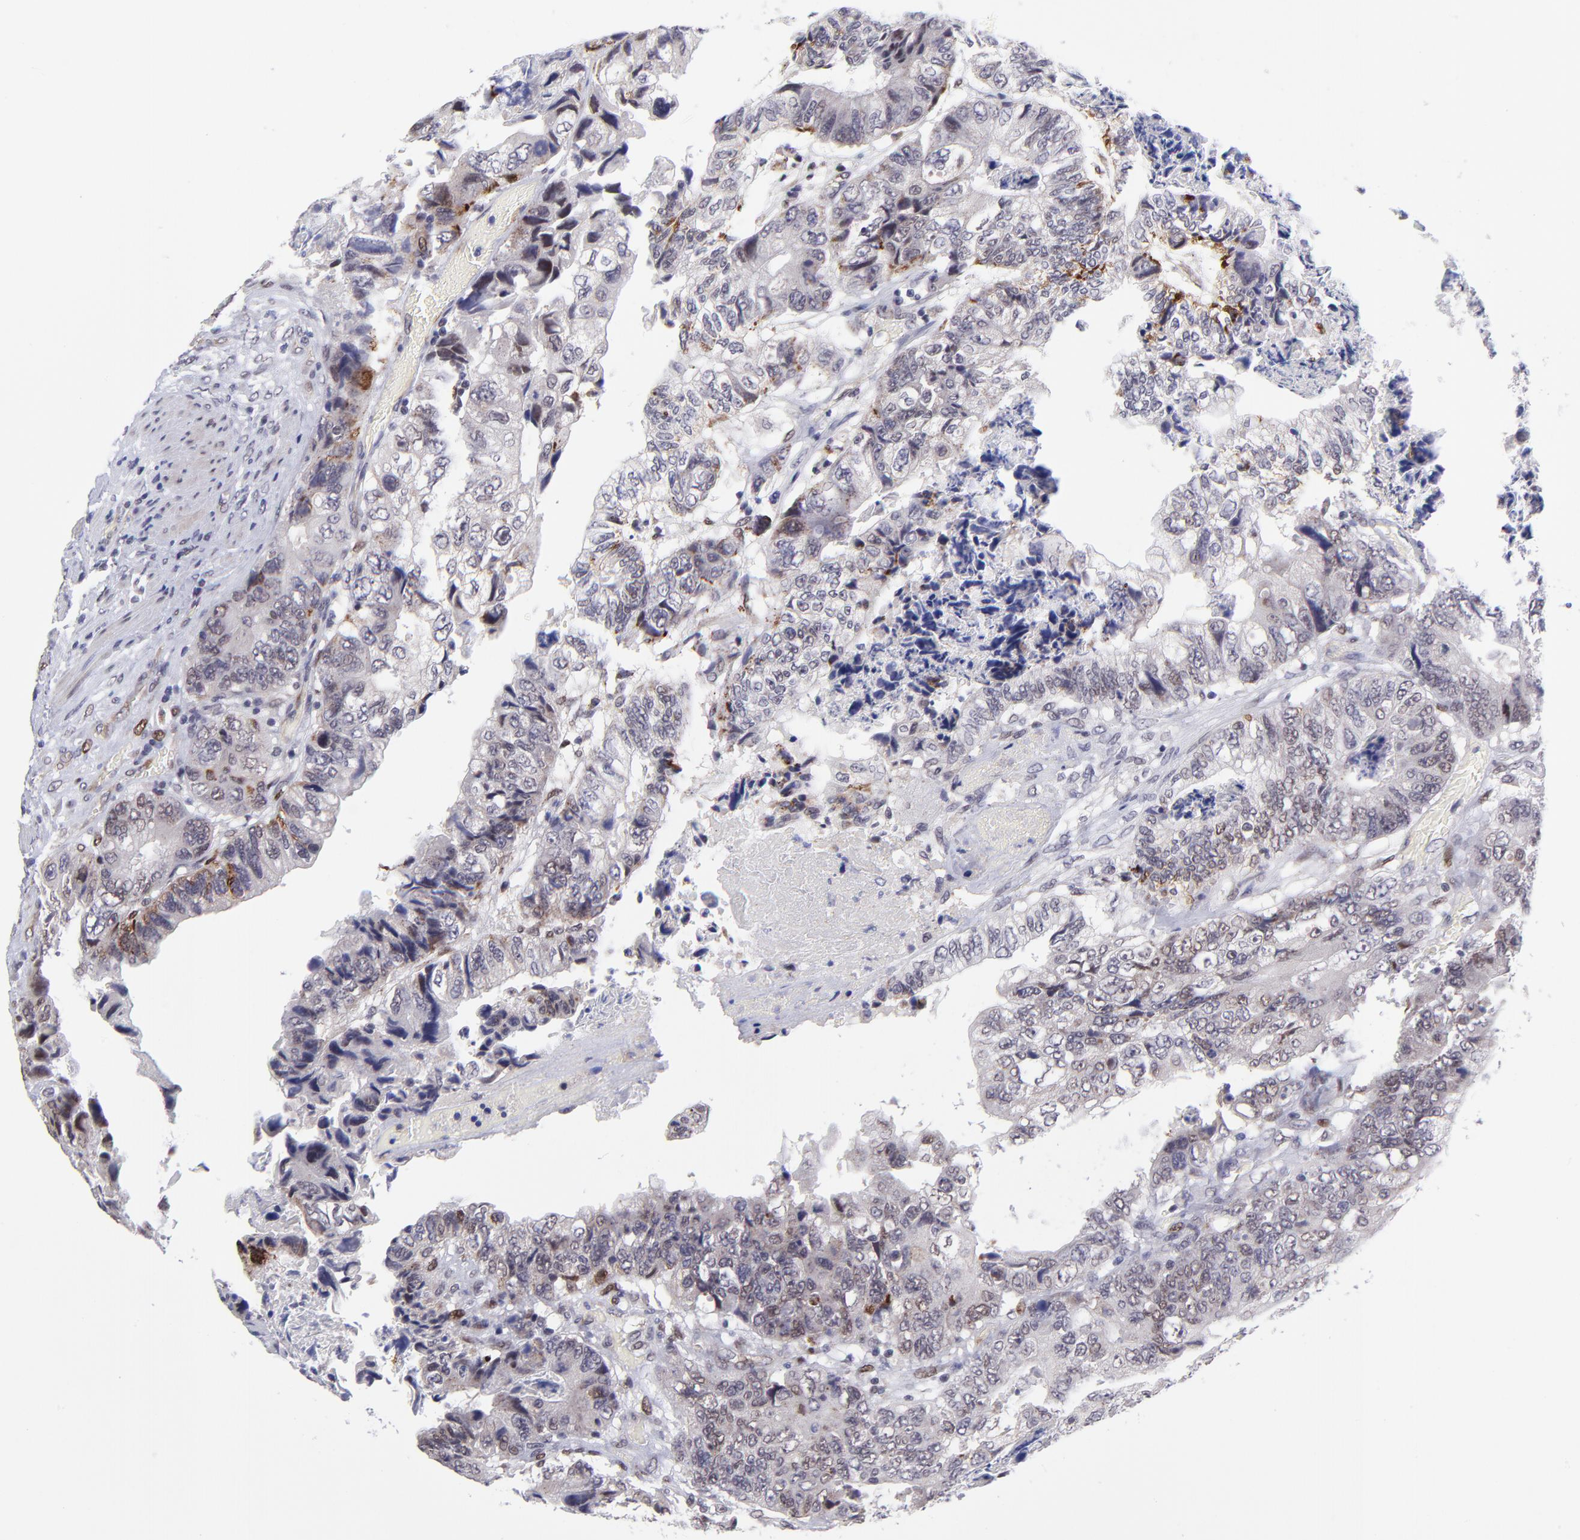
{"staining": {"intensity": "weak", "quantity": "<25%", "location": "nuclear"}, "tissue": "colorectal cancer", "cell_type": "Tumor cells", "image_type": "cancer", "snomed": [{"axis": "morphology", "description": "Adenocarcinoma, NOS"}, {"axis": "topography", "description": "Colon"}], "caption": "Immunohistochemistry photomicrograph of colorectal adenocarcinoma stained for a protein (brown), which shows no staining in tumor cells. (DAB (3,3'-diaminobenzidine) immunohistochemistry (IHC), high magnification).", "gene": "SOX6", "patient": {"sex": "male", "age": 70}}